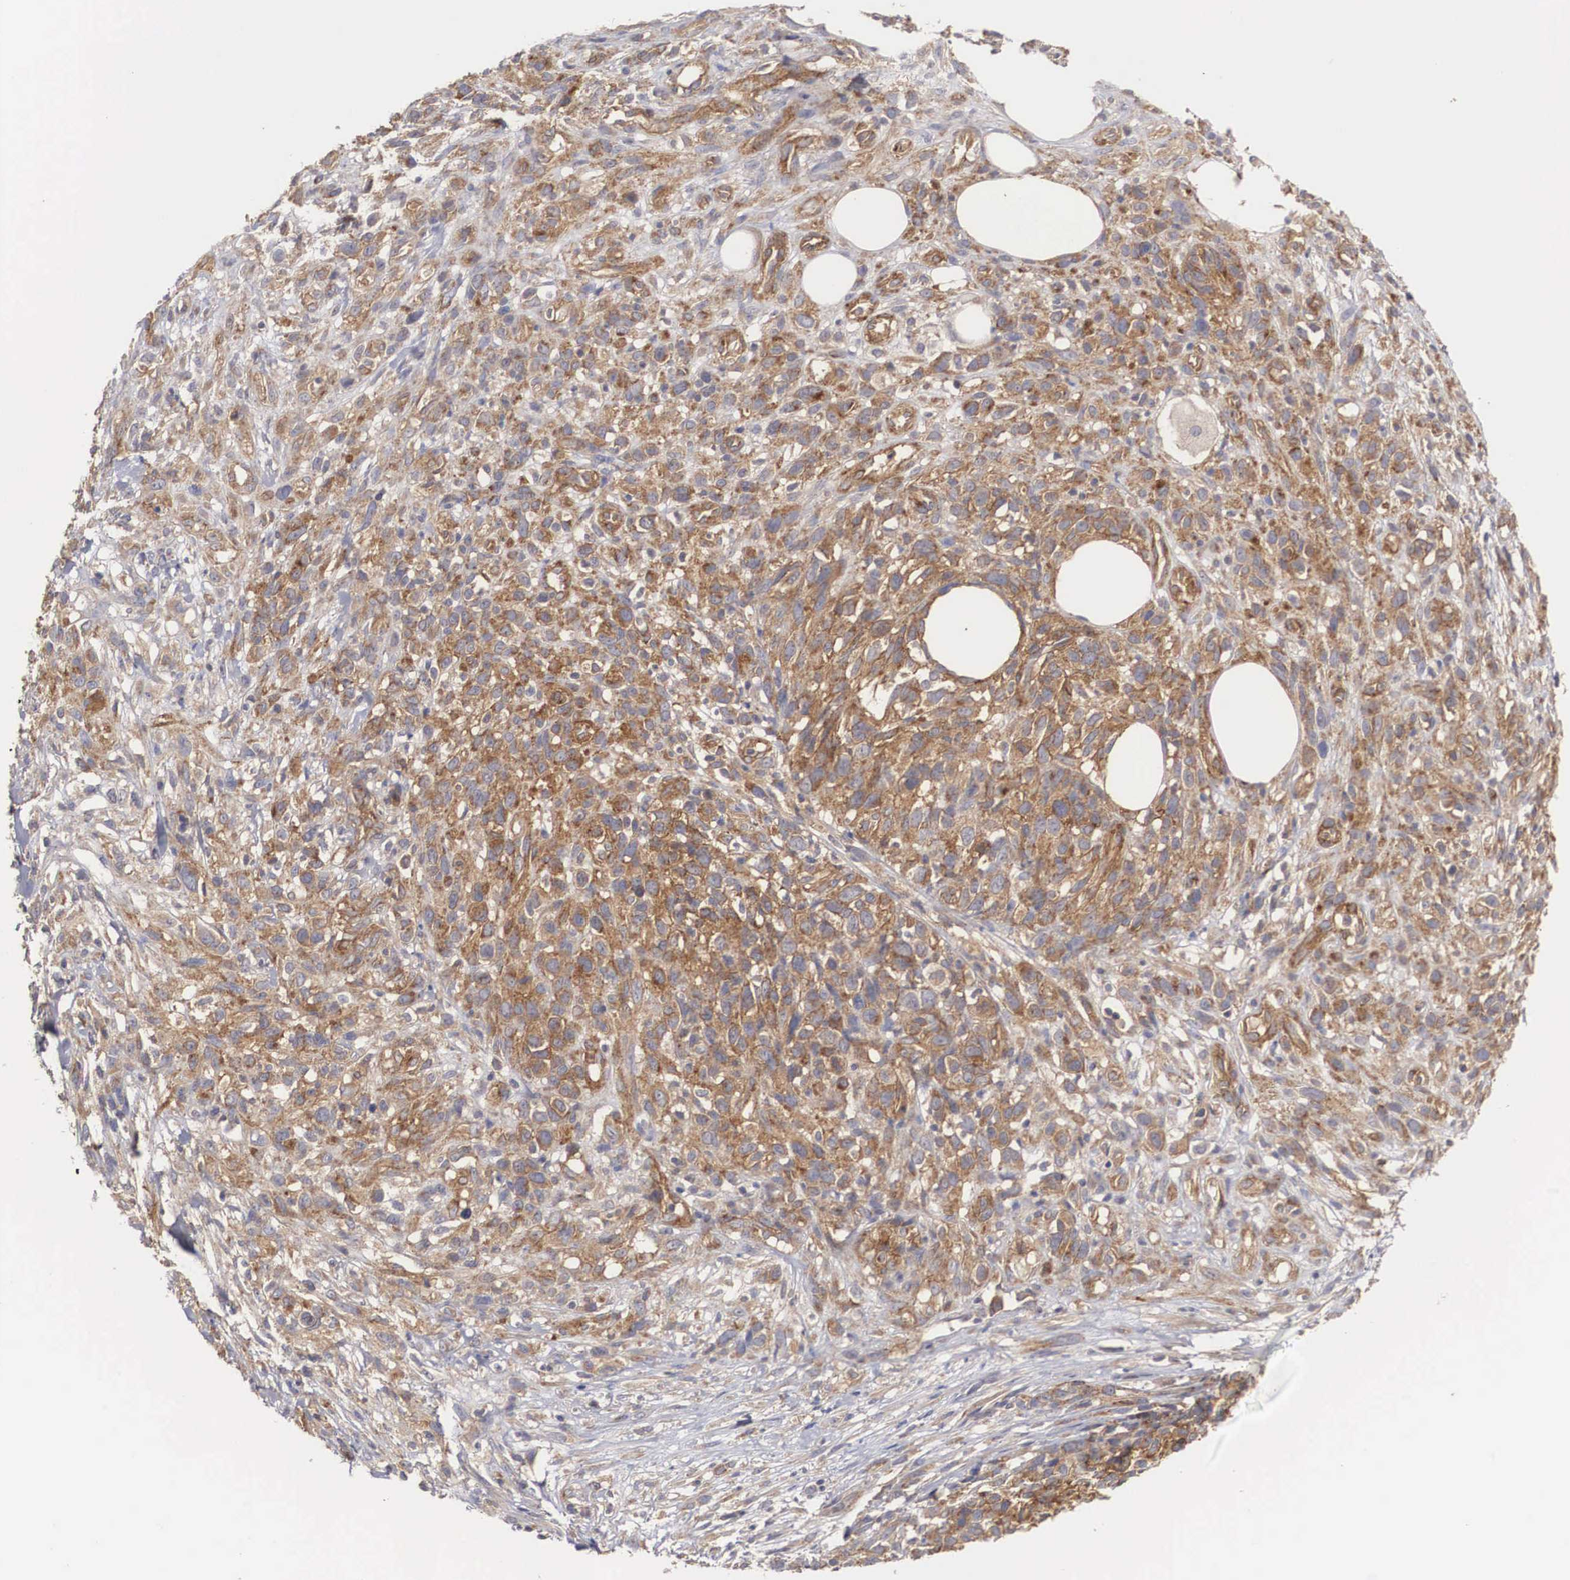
{"staining": {"intensity": "moderate", "quantity": ">75%", "location": "cytoplasmic/membranous"}, "tissue": "melanoma", "cell_type": "Tumor cells", "image_type": "cancer", "snomed": [{"axis": "morphology", "description": "Malignant melanoma, NOS"}, {"axis": "topography", "description": "Skin"}], "caption": "Protein staining exhibits moderate cytoplasmic/membranous staining in approximately >75% of tumor cells in melanoma.", "gene": "ARMCX4", "patient": {"sex": "female", "age": 85}}